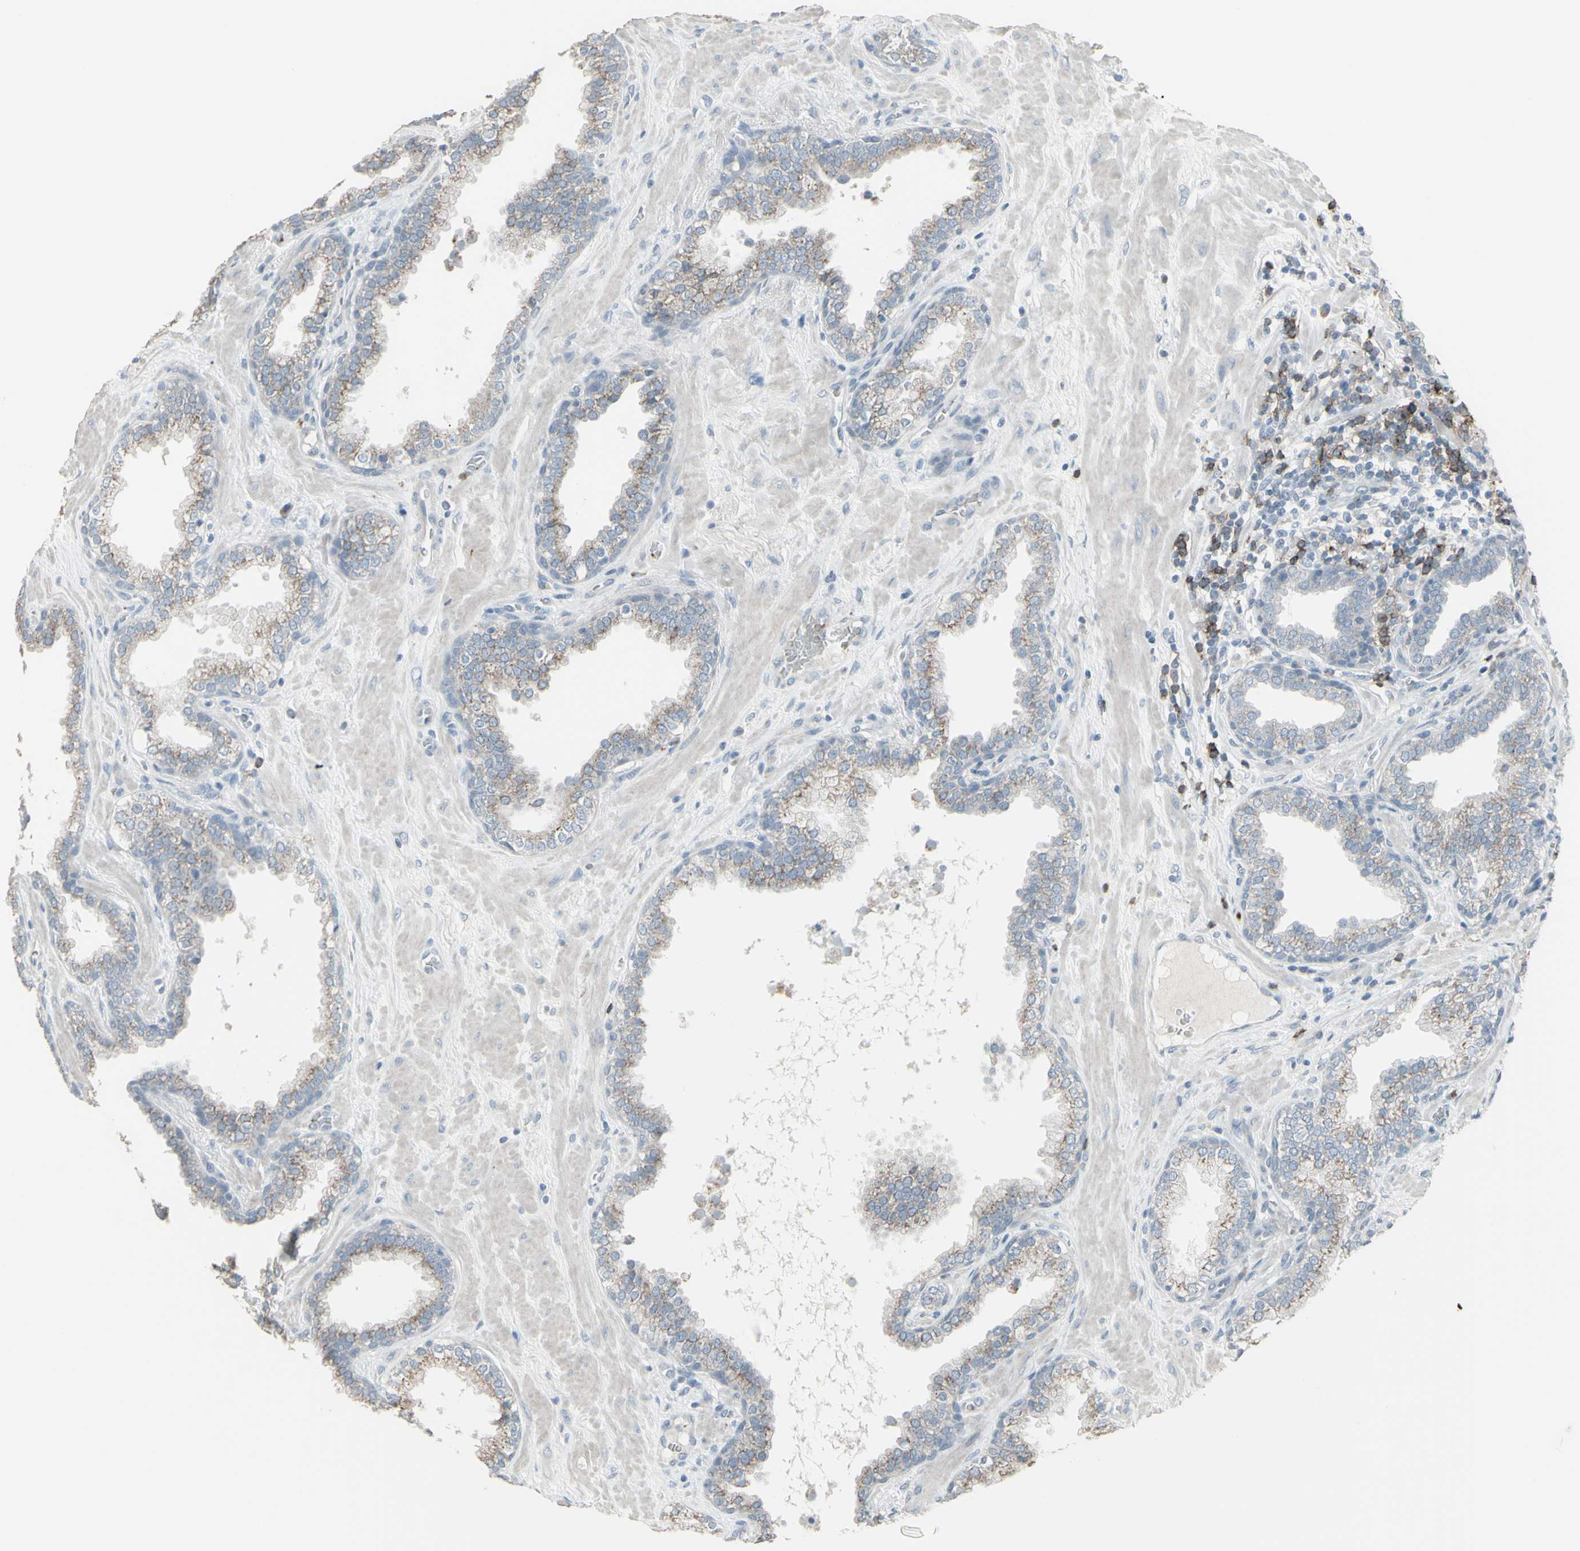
{"staining": {"intensity": "weak", "quantity": "25%-75%", "location": "cytoplasmic/membranous"}, "tissue": "prostate", "cell_type": "Glandular cells", "image_type": "normal", "snomed": [{"axis": "morphology", "description": "Normal tissue, NOS"}, {"axis": "topography", "description": "Prostate"}], "caption": "Glandular cells reveal weak cytoplasmic/membranous positivity in approximately 25%-75% of cells in normal prostate. (Stains: DAB (3,3'-diaminobenzidine) in brown, nuclei in blue, Microscopy: brightfield microscopy at high magnification).", "gene": "CD79B", "patient": {"sex": "male", "age": 51}}